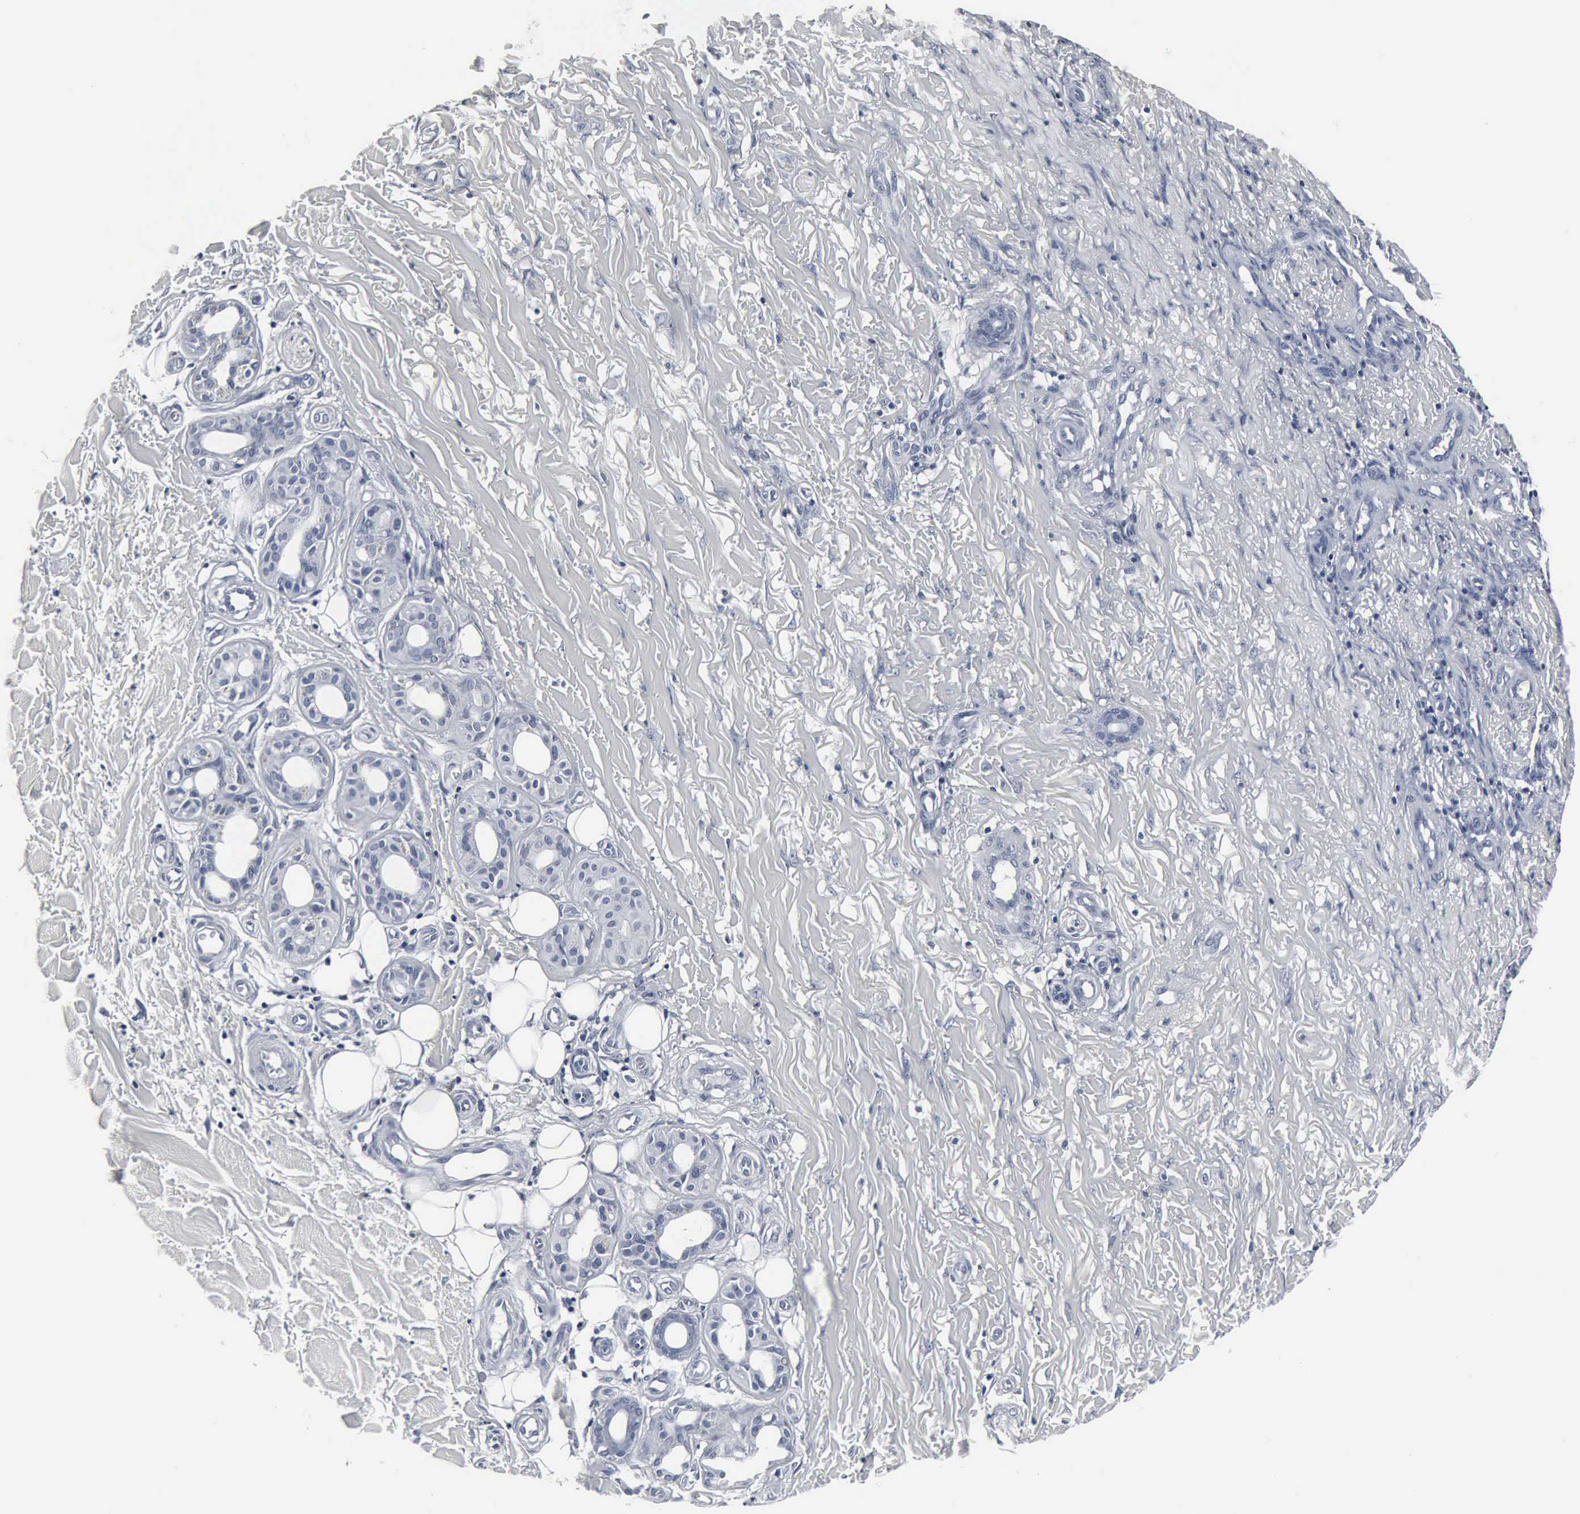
{"staining": {"intensity": "negative", "quantity": "none", "location": "none"}, "tissue": "skin cancer", "cell_type": "Tumor cells", "image_type": "cancer", "snomed": [{"axis": "morphology", "description": "Basal cell carcinoma"}, {"axis": "topography", "description": "Skin"}], "caption": "High magnification brightfield microscopy of skin cancer (basal cell carcinoma) stained with DAB (brown) and counterstained with hematoxylin (blue): tumor cells show no significant staining. (Immunohistochemistry (ihc), brightfield microscopy, high magnification).", "gene": "SNAP25", "patient": {"sex": "male", "age": 81}}